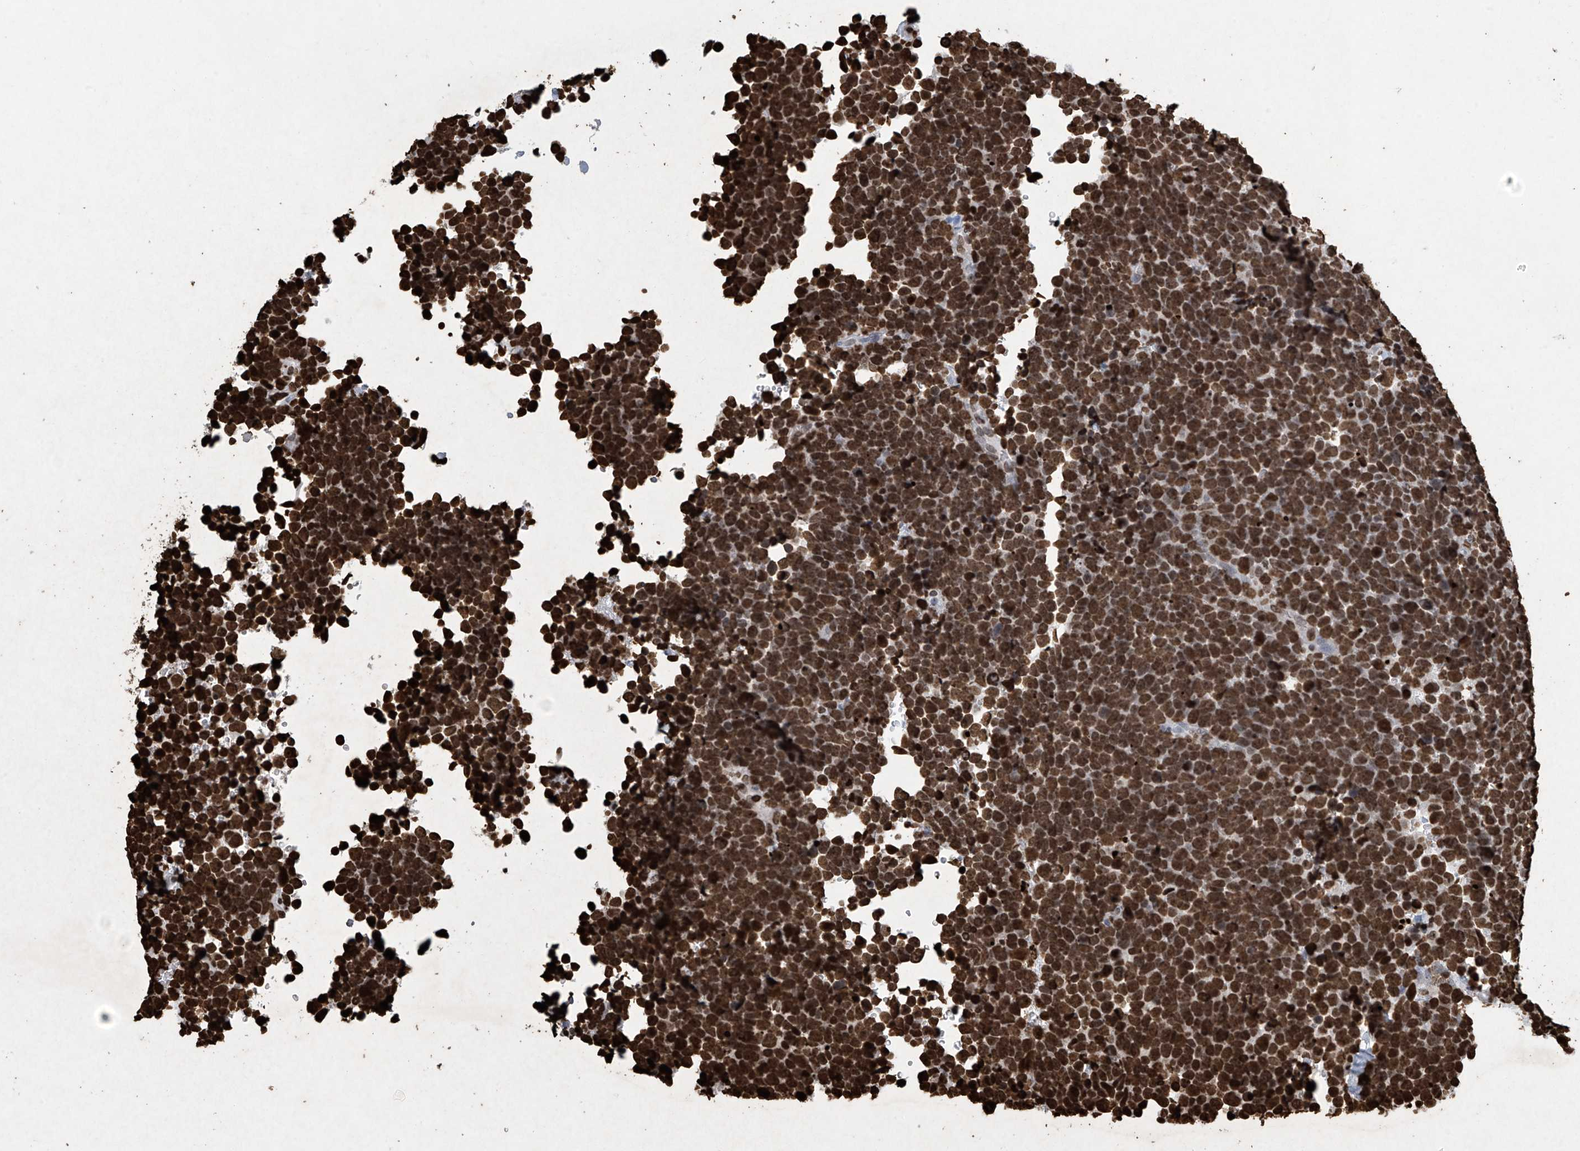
{"staining": {"intensity": "strong", "quantity": ">75%", "location": "nuclear"}, "tissue": "urothelial cancer", "cell_type": "Tumor cells", "image_type": "cancer", "snomed": [{"axis": "morphology", "description": "Urothelial carcinoma, High grade"}, {"axis": "topography", "description": "Urinary bladder"}], "caption": "A high-resolution micrograph shows IHC staining of high-grade urothelial carcinoma, which demonstrates strong nuclear staining in approximately >75% of tumor cells. (Brightfield microscopy of DAB IHC at high magnification).", "gene": "H3-3A", "patient": {"sex": "female", "age": 82}}